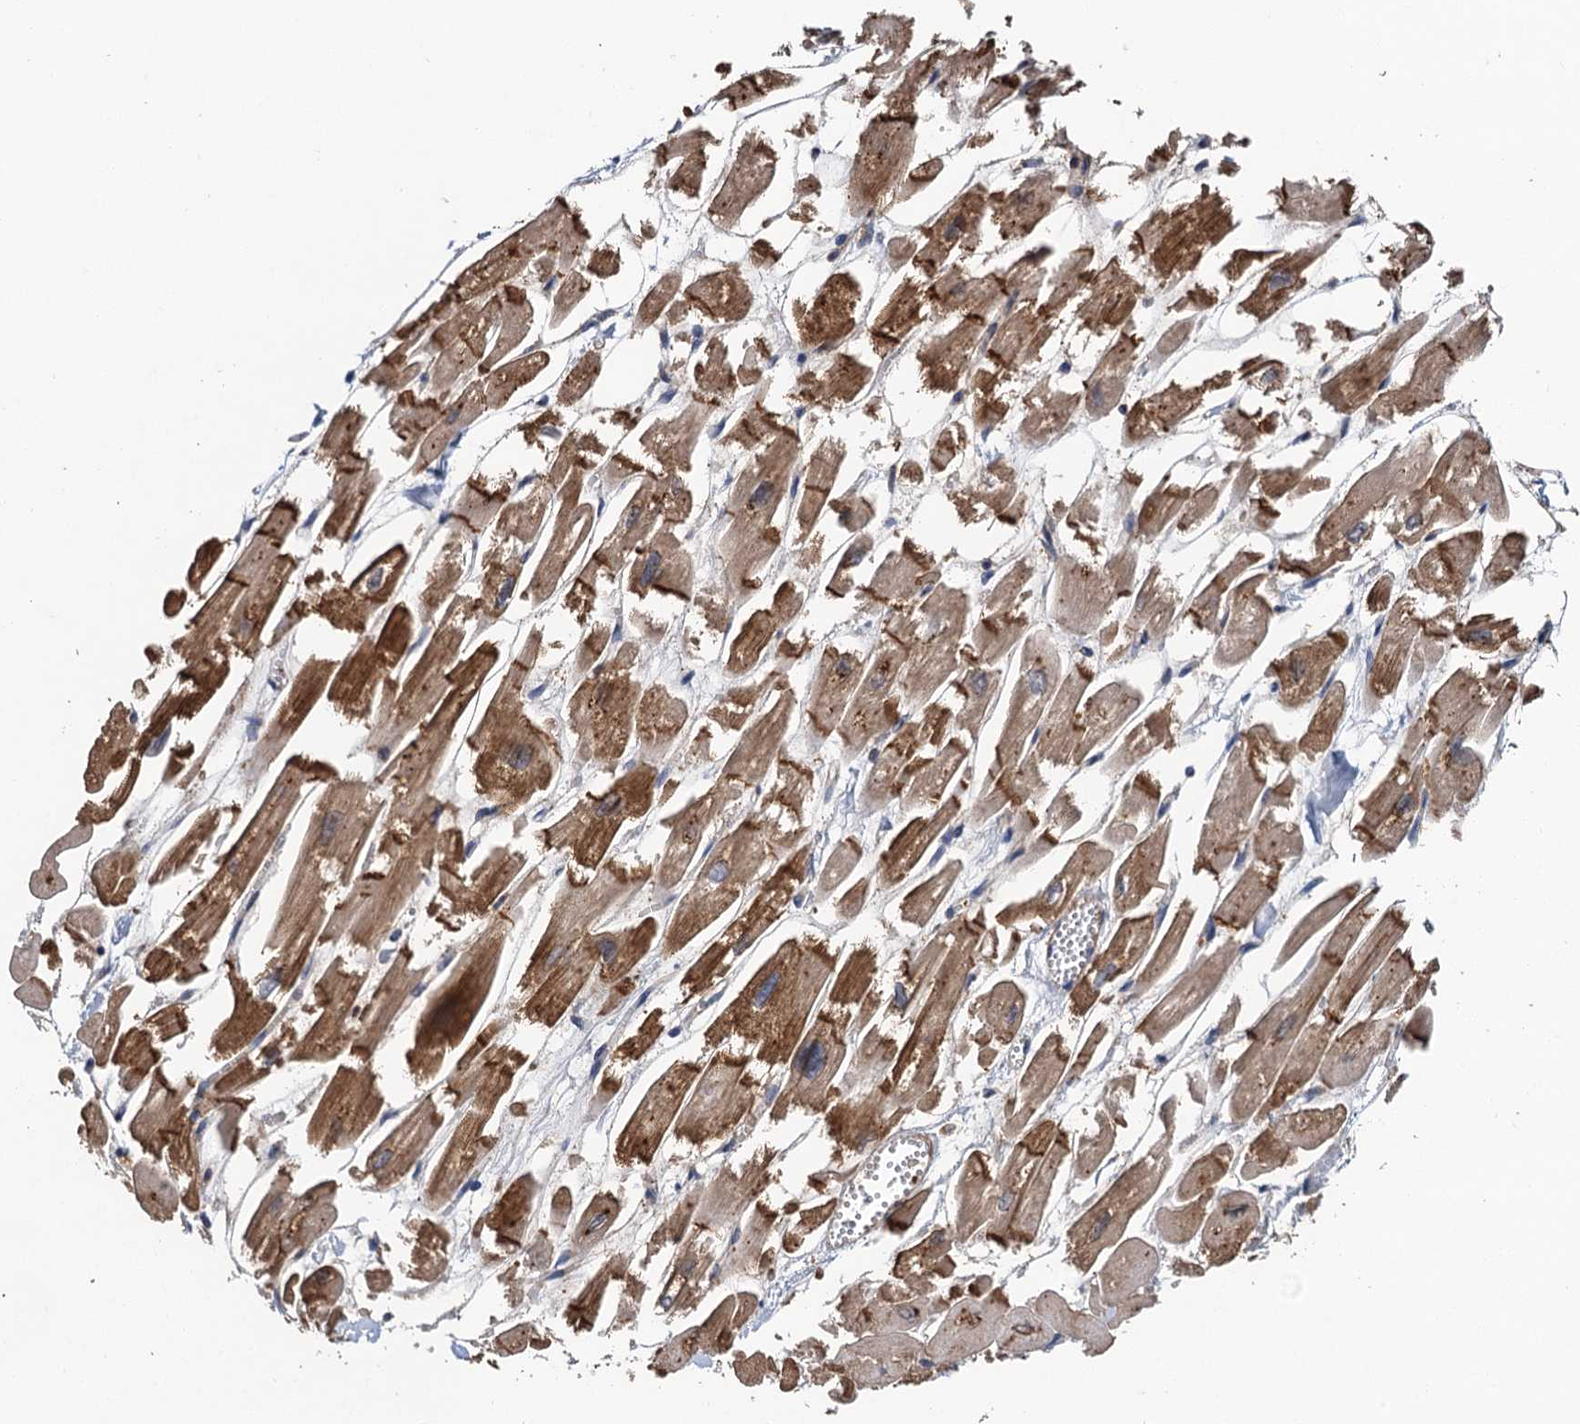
{"staining": {"intensity": "moderate", "quantity": ">75%", "location": "cytoplasmic/membranous"}, "tissue": "heart muscle", "cell_type": "Cardiomyocytes", "image_type": "normal", "snomed": [{"axis": "morphology", "description": "Normal tissue, NOS"}, {"axis": "topography", "description": "Heart"}], "caption": "The histopathology image shows a brown stain indicating the presence of a protein in the cytoplasmic/membranous of cardiomyocytes in heart muscle. (Brightfield microscopy of DAB IHC at high magnification).", "gene": "MEAK7", "patient": {"sex": "male", "age": 54}}